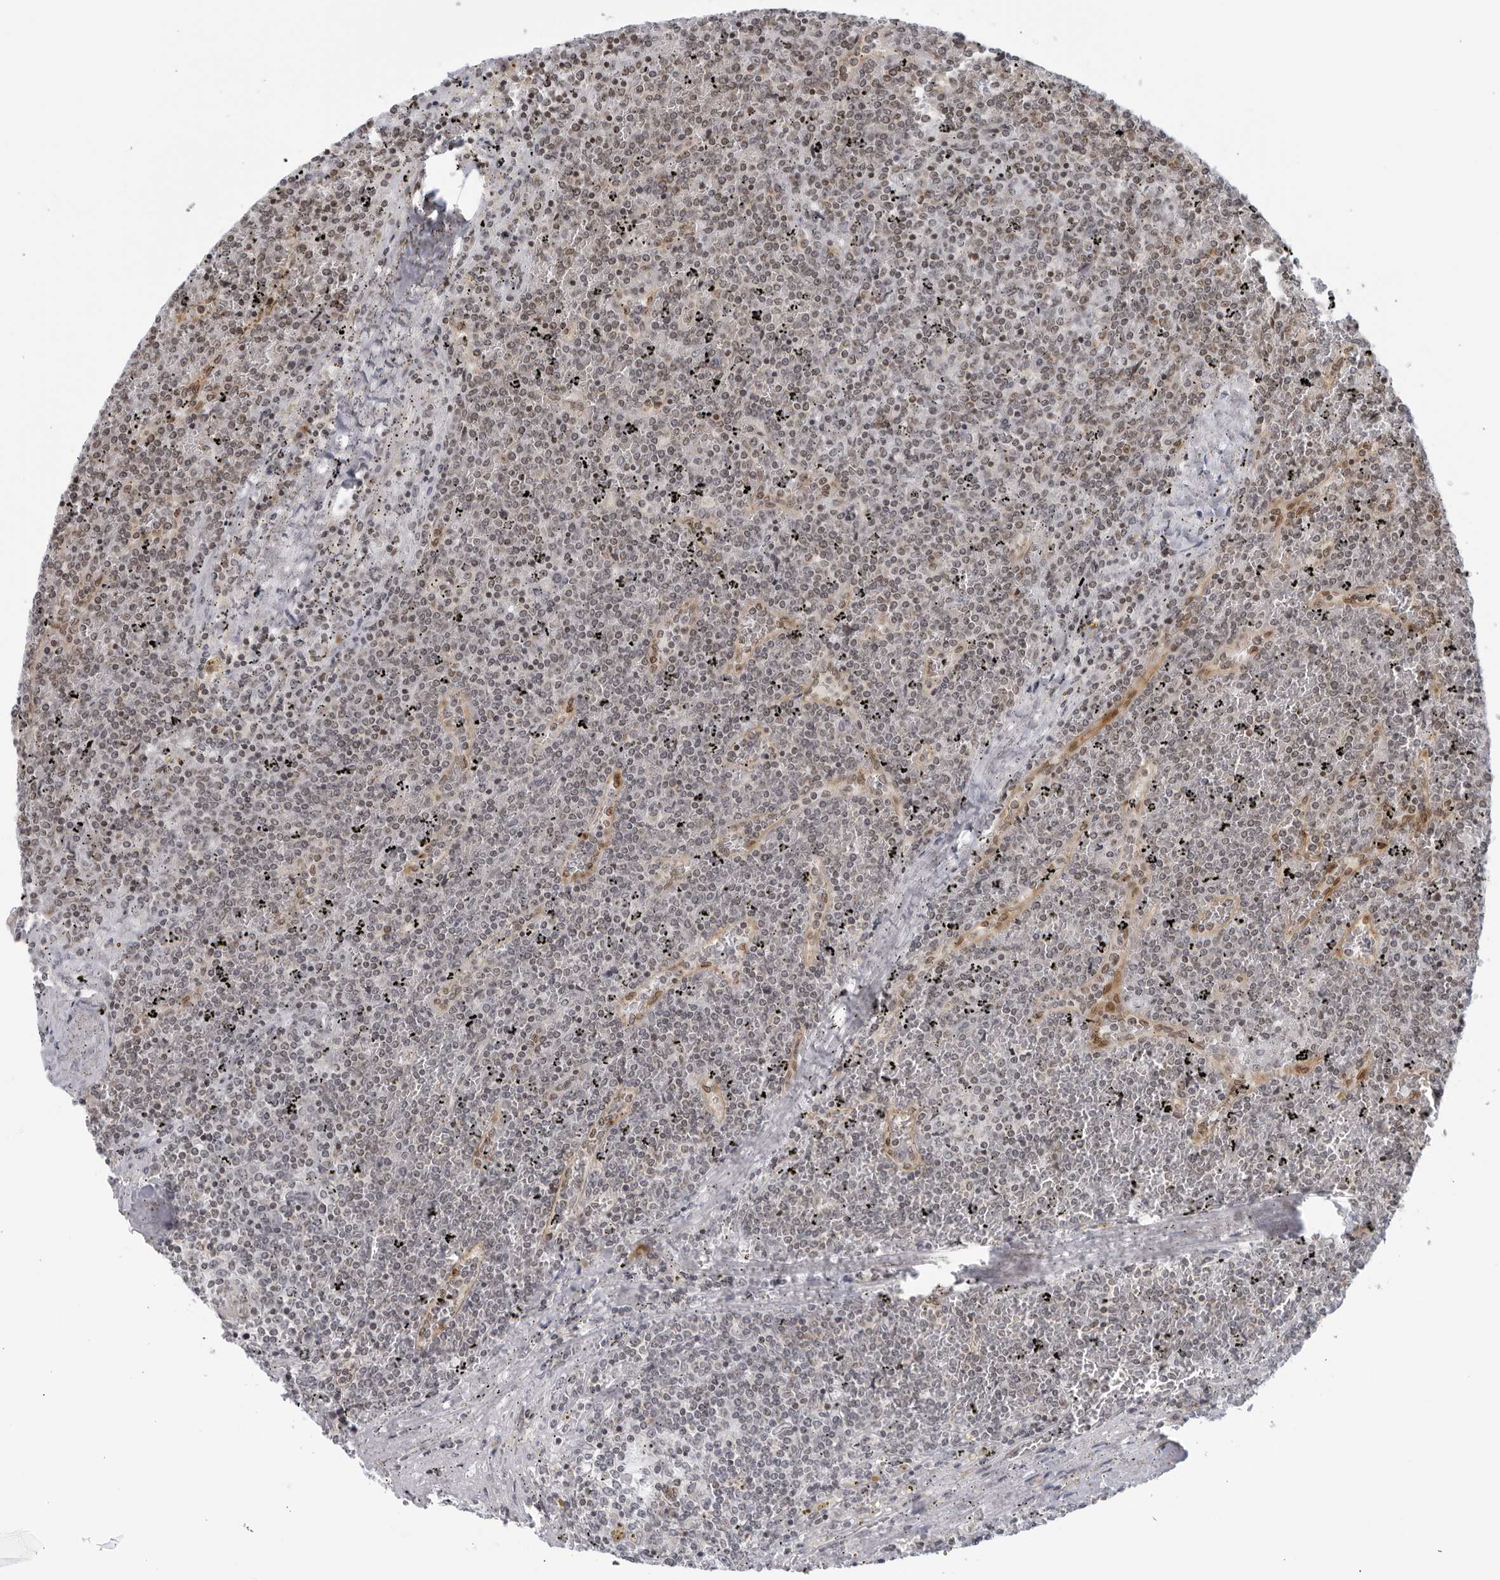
{"staining": {"intensity": "negative", "quantity": "none", "location": "none"}, "tissue": "lymphoma", "cell_type": "Tumor cells", "image_type": "cancer", "snomed": [{"axis": "morphology", "description": "Malignant lymphoma, non-Hodgkin's type, Low grade"}, {"axis": "topography", "description": "Spleen"}], "caption": "Tumor cells are negative for protein expression in human low-grade malignant lymphoma, non-Hodgkin's type. (DAB immunohistochemistry visualized using brightfield microscopy, high magnification).", "gene": "RAB11FIP3", "patient": {"sex": "female", "age": 19}}